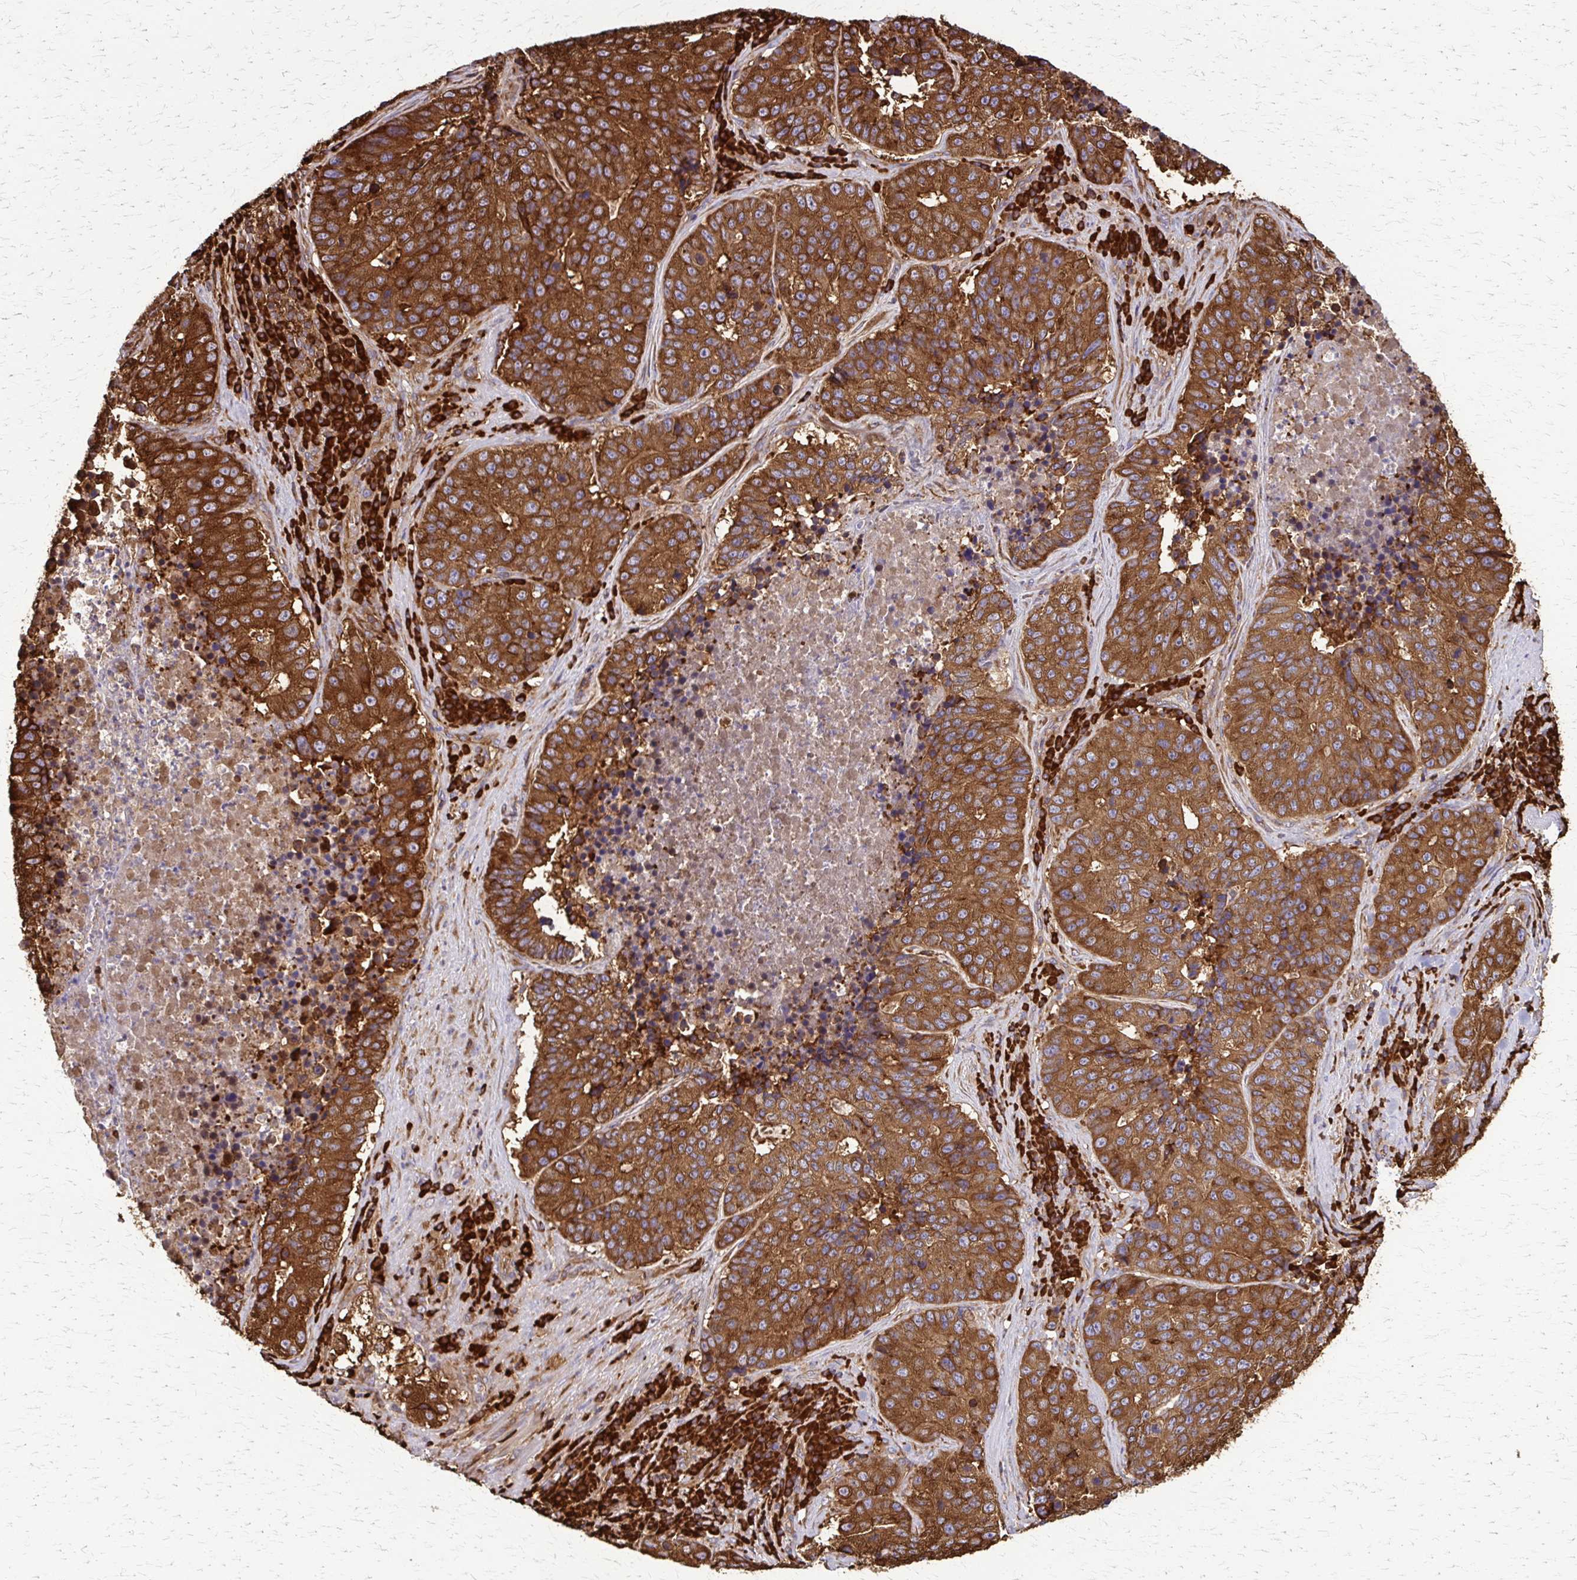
{"staining": {"intensity": "strong", "quantity": ">75%", "location": "cytoplasmic/membranous"}, "tissue": "stomach cancer", "cell_type": "Tumor cells", "image_type": "cancer", "snomed": [{"axis": "morphology", "description": "Adenocarcinoma, NOS"}, {"axis": "topography", "description": "Stomach"}], "caption": "This photomicrograph demonstrates immunohistochemistry staining of human stomach cancer, with high strong cytoplasmic/membranous positivity in about >75% of tumor cells.", "gene": "EEF2", "patient": {"sex": "male", "age": 71}}